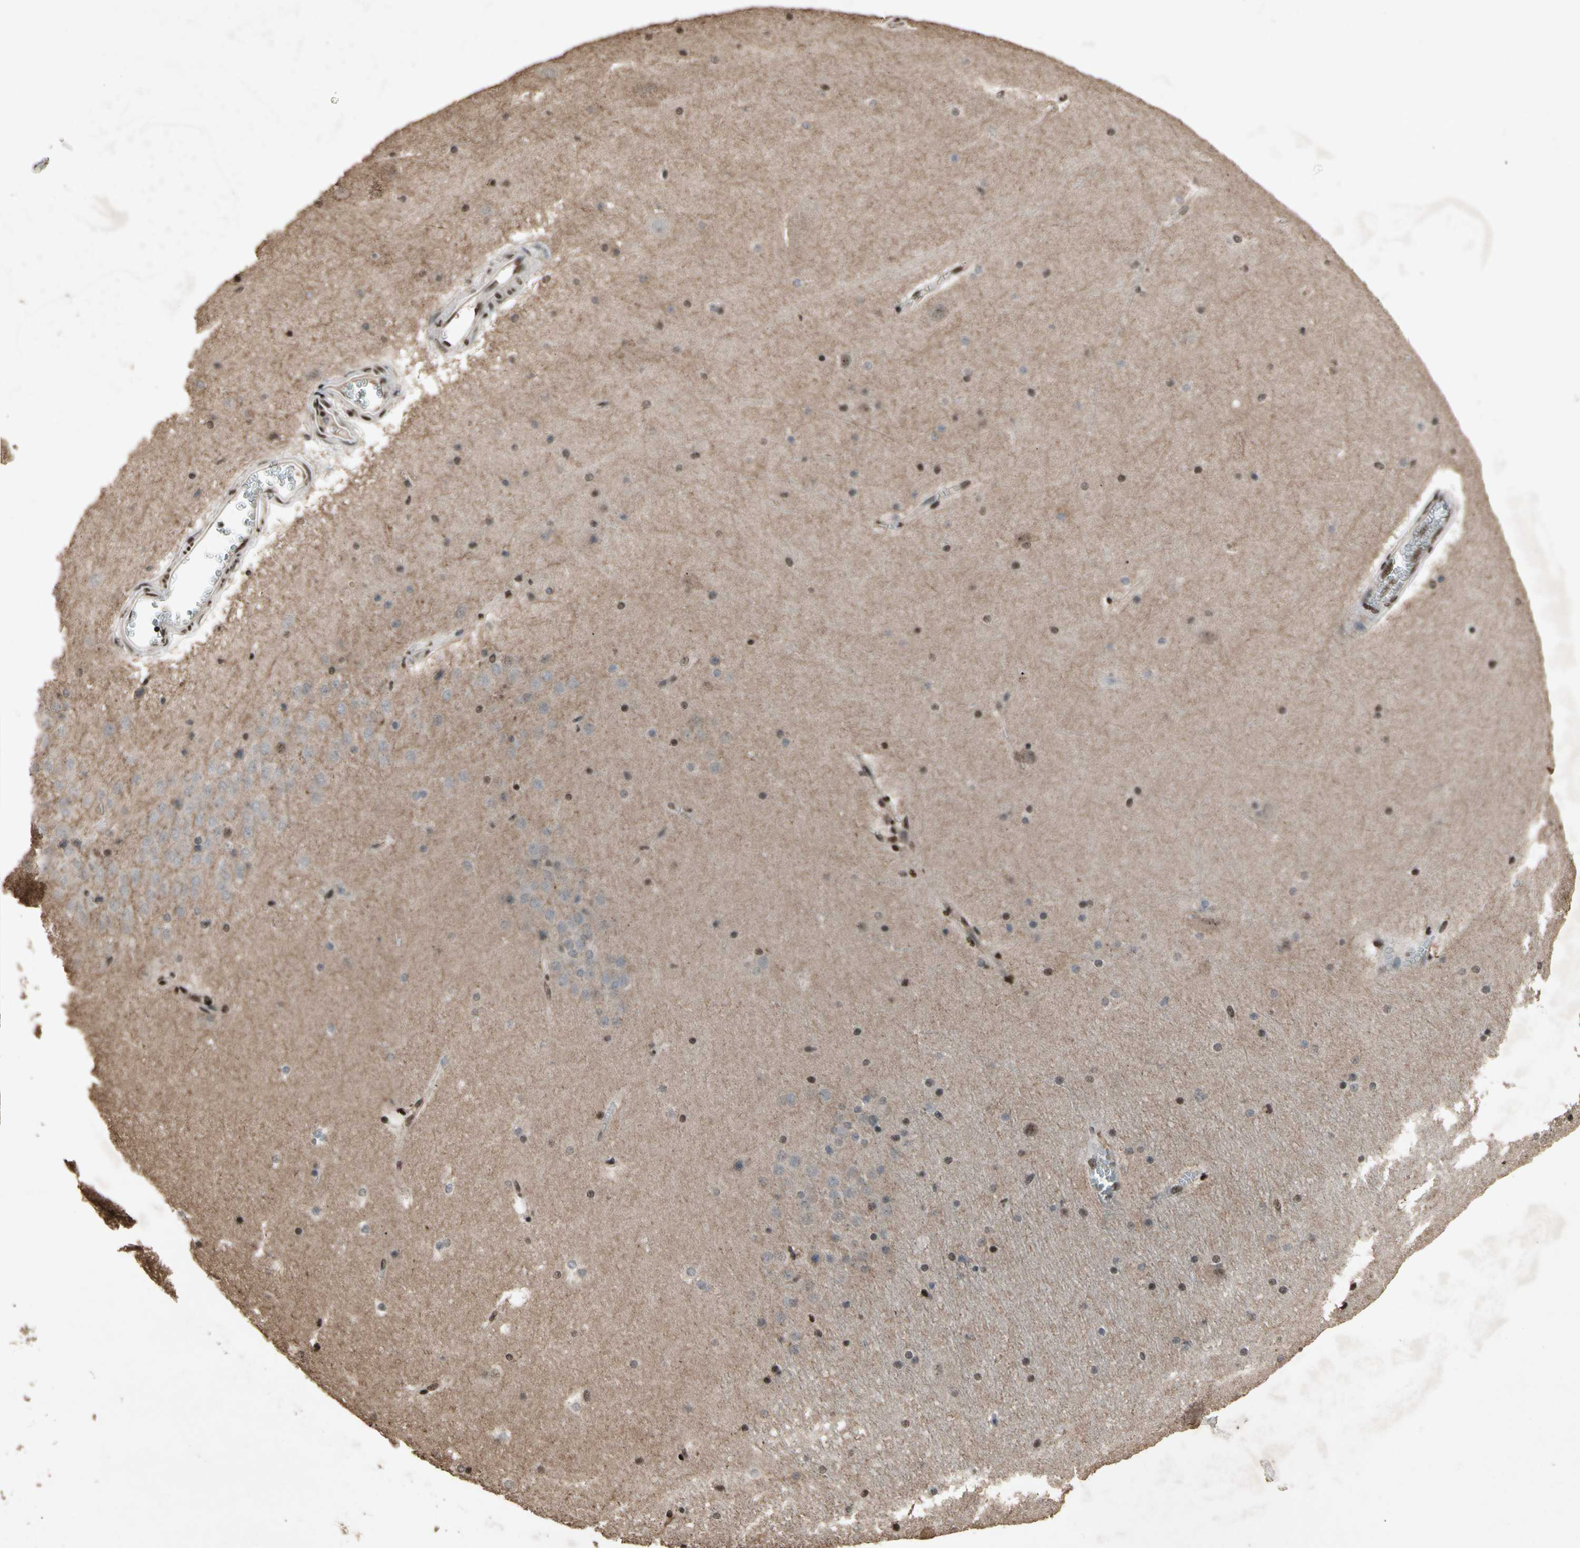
{"staining": {"intensity": "strong", "quantity": "25%-75%", "location": "nuclear"}, "tissue": "hippocampus", "cell_type": "Glial cells", "image_type": "normal", "snomed": [{"axis": "morphology", "description": "Normal tissue, NOS"}, {"axis": "topography", "description": "Hippocampus"}], "caption": "Immunohistochemical staining of benign human hippocampus displays strong nuclear protein staining in approximately 25%-75% of glial cells.", "gene": "TBX2", "patient": {"sex": "male", "age": 45}}